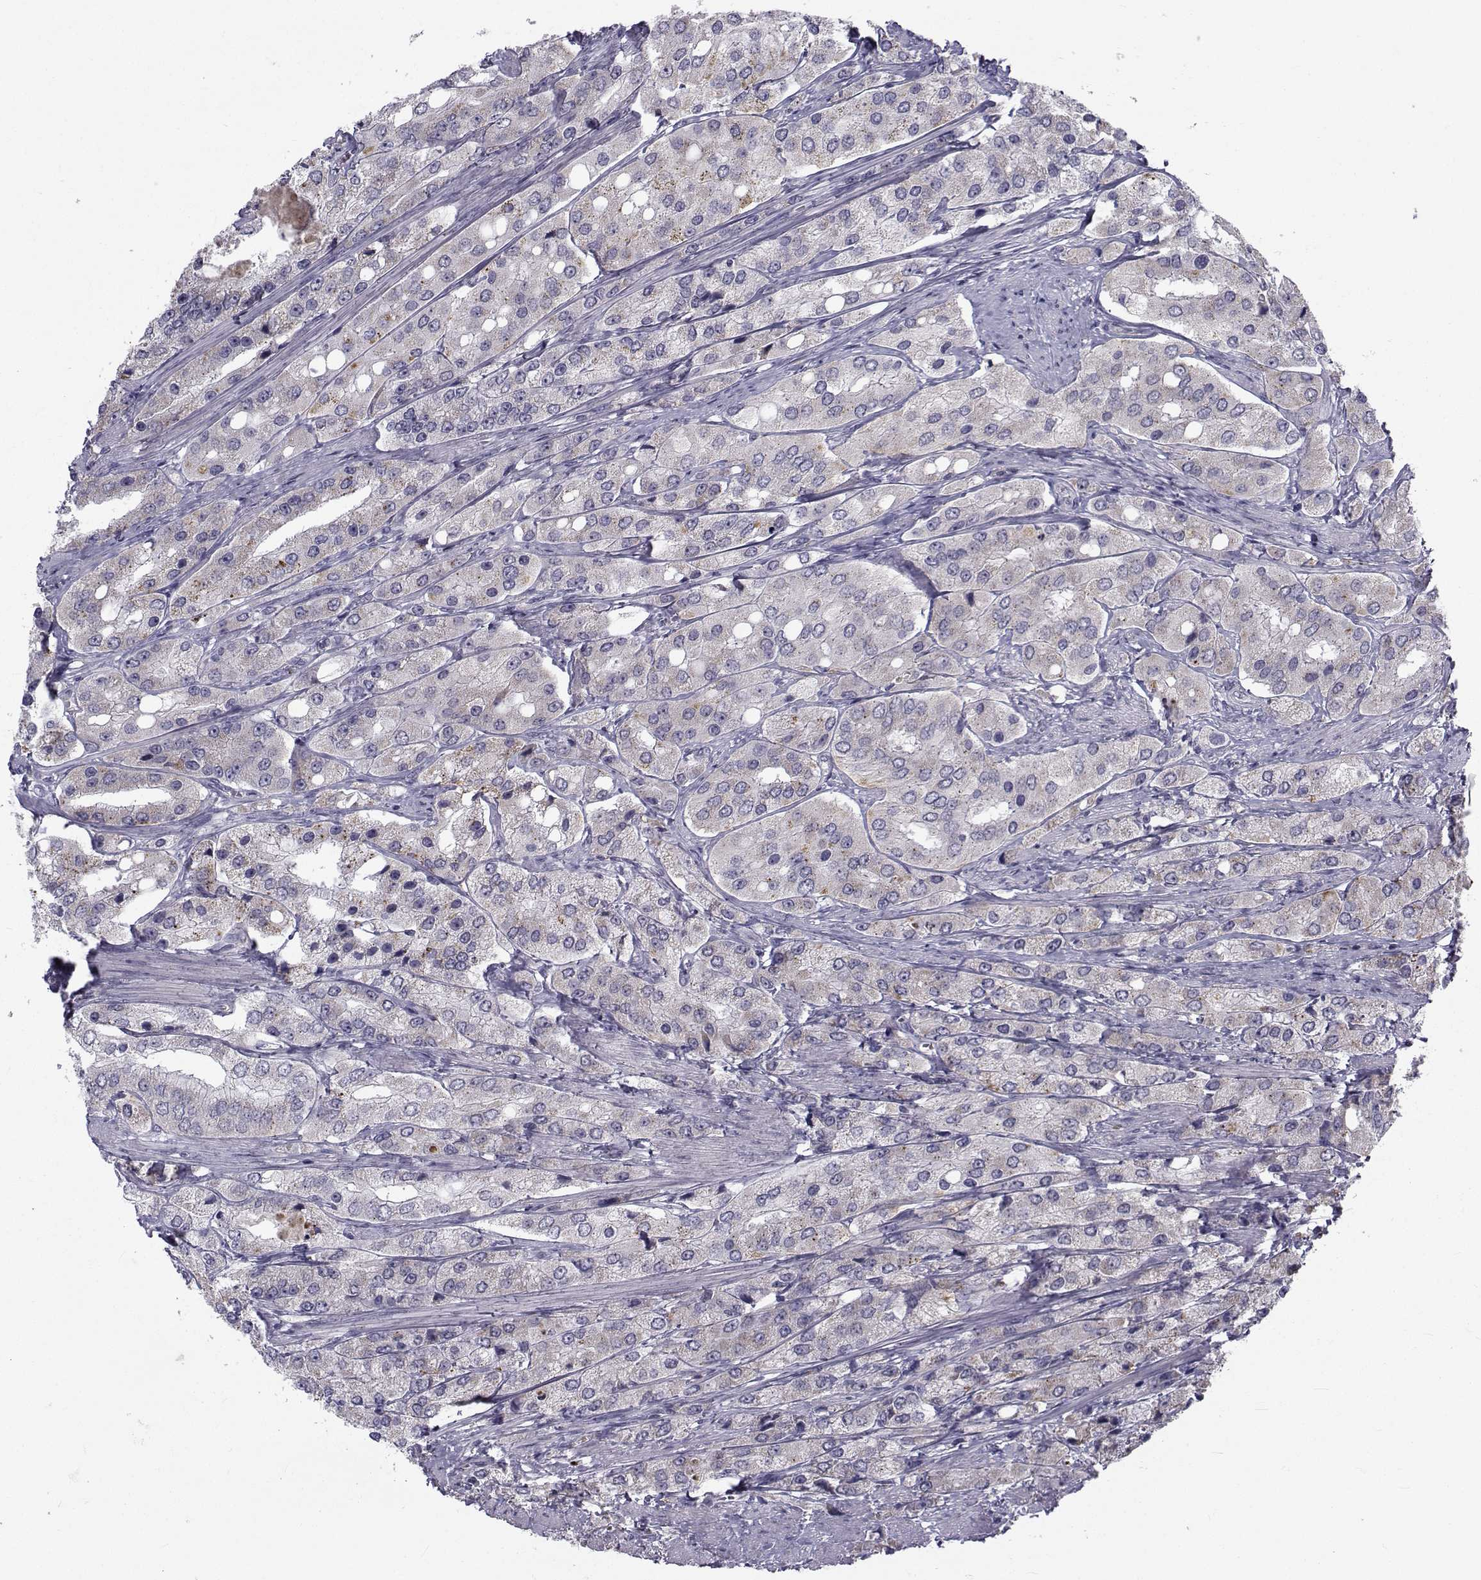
{"staining": {"intensity": "moderate", "quantity": "<25%", "location": "cytoplasmic/membranous"}, "tissue": "prostate cancer", "cell_type": "Tumor cells", "image_type": "cancer", "snomed": [{"axis": "morphology", "description": "Adenocarcinoma, Low grade"}, {"axis": "topography", "description": "Prostate"}], "caption": "This is an image of IHC staining of low-grade adenocarcinoma (prostate), which shows moderate positivity in the cytoplasmic/membranous of tumor cells.", "gene": "ANGPT1", "patient": {"sex": "male", "age": 69}}